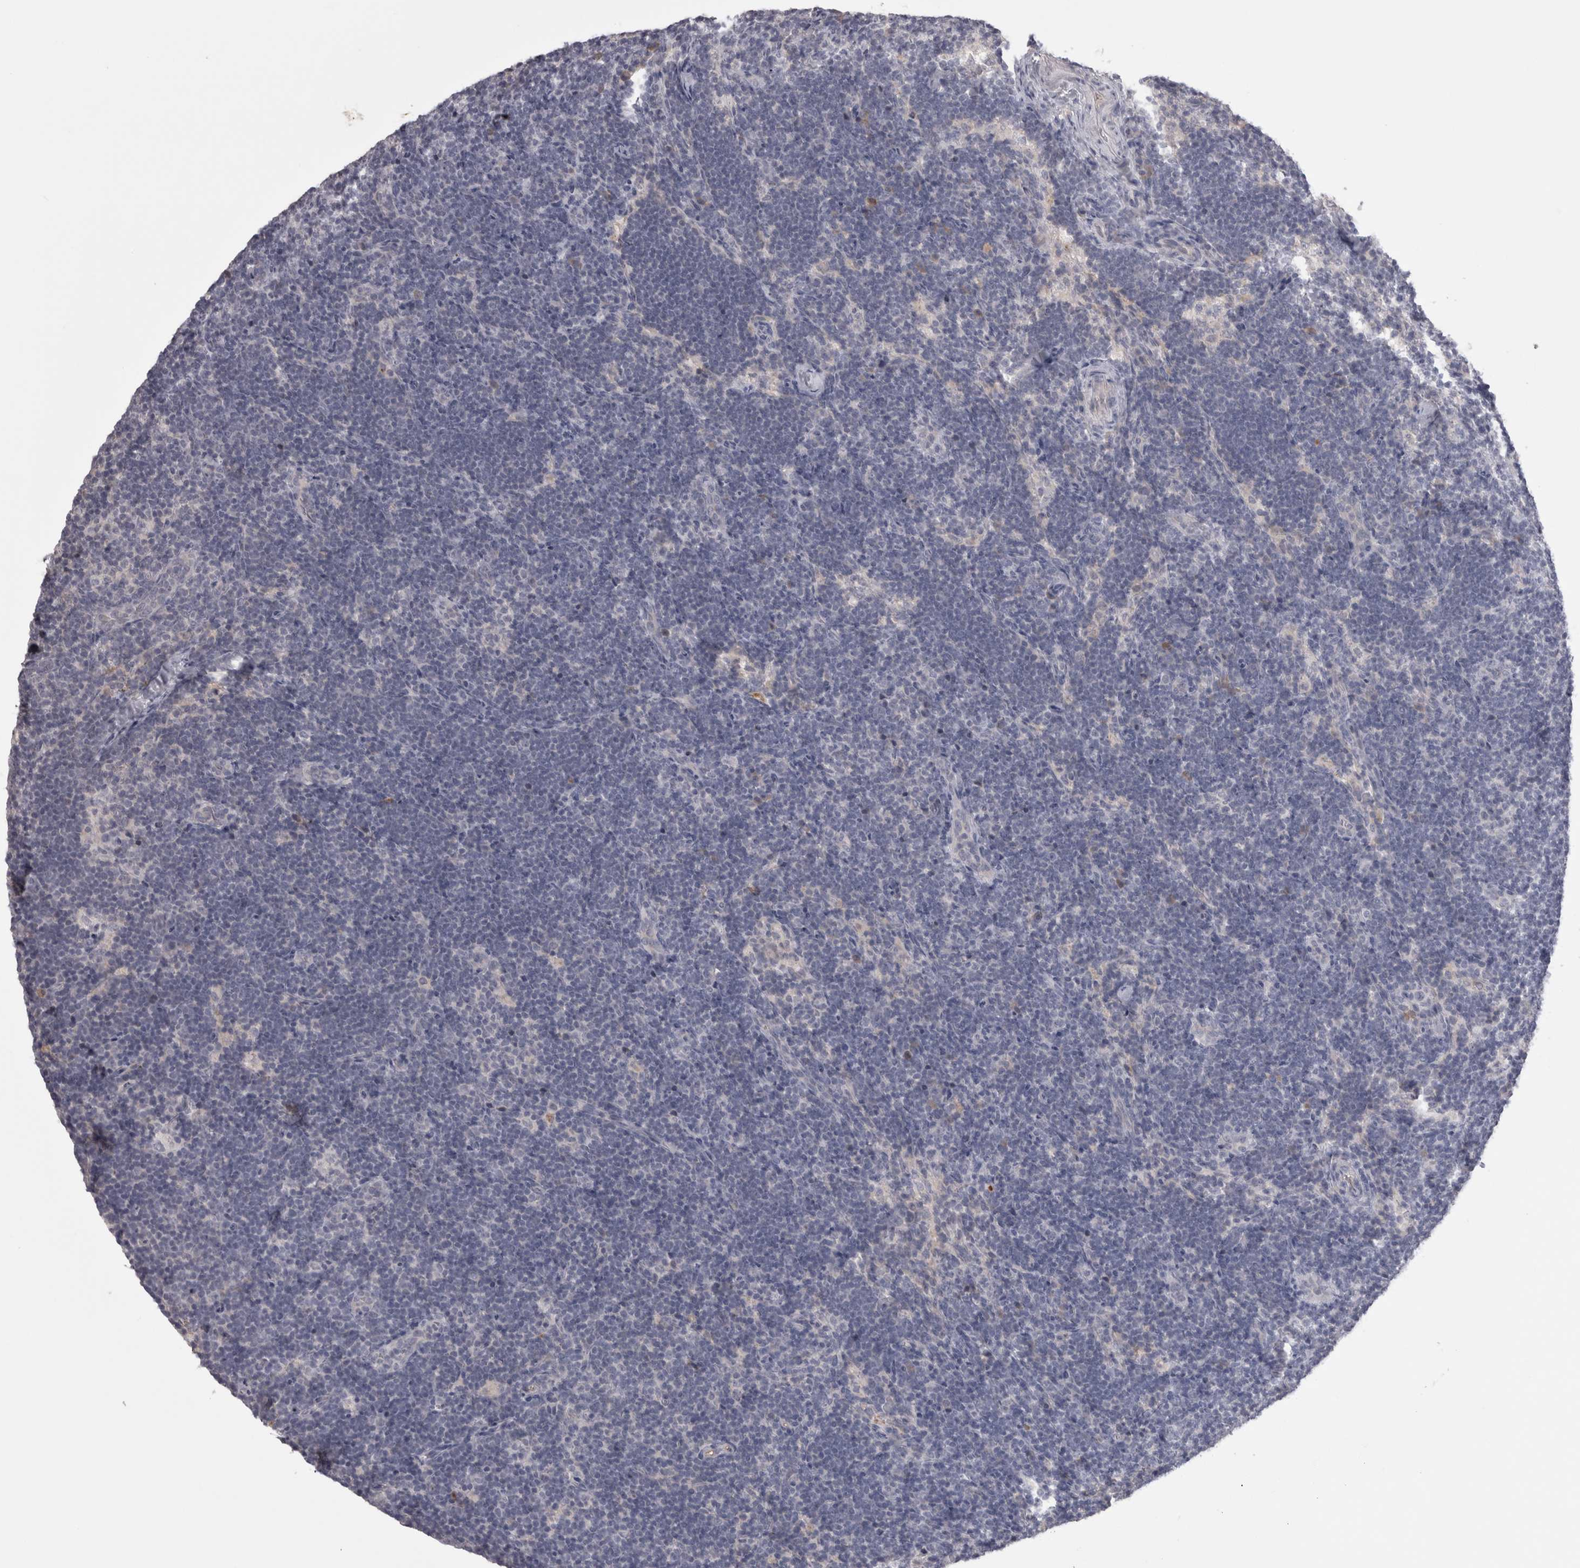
{"staining": {"intensity": "negative", "quantity": "none", "location": "none"}, "tissue": "lymph node", "cell_type": "Germinal center cells", "image_type": "normal", "snomed": [{"axis": "morphology", "description": "Normal tissue, NOS"}, {"axis": "topography", "description": "Lymph node"}], "caption": "Germinal center cells show no significant staining in benign lymph node.", "gene": "SAA4", "patient": {"sex": "female", "age": 22}}